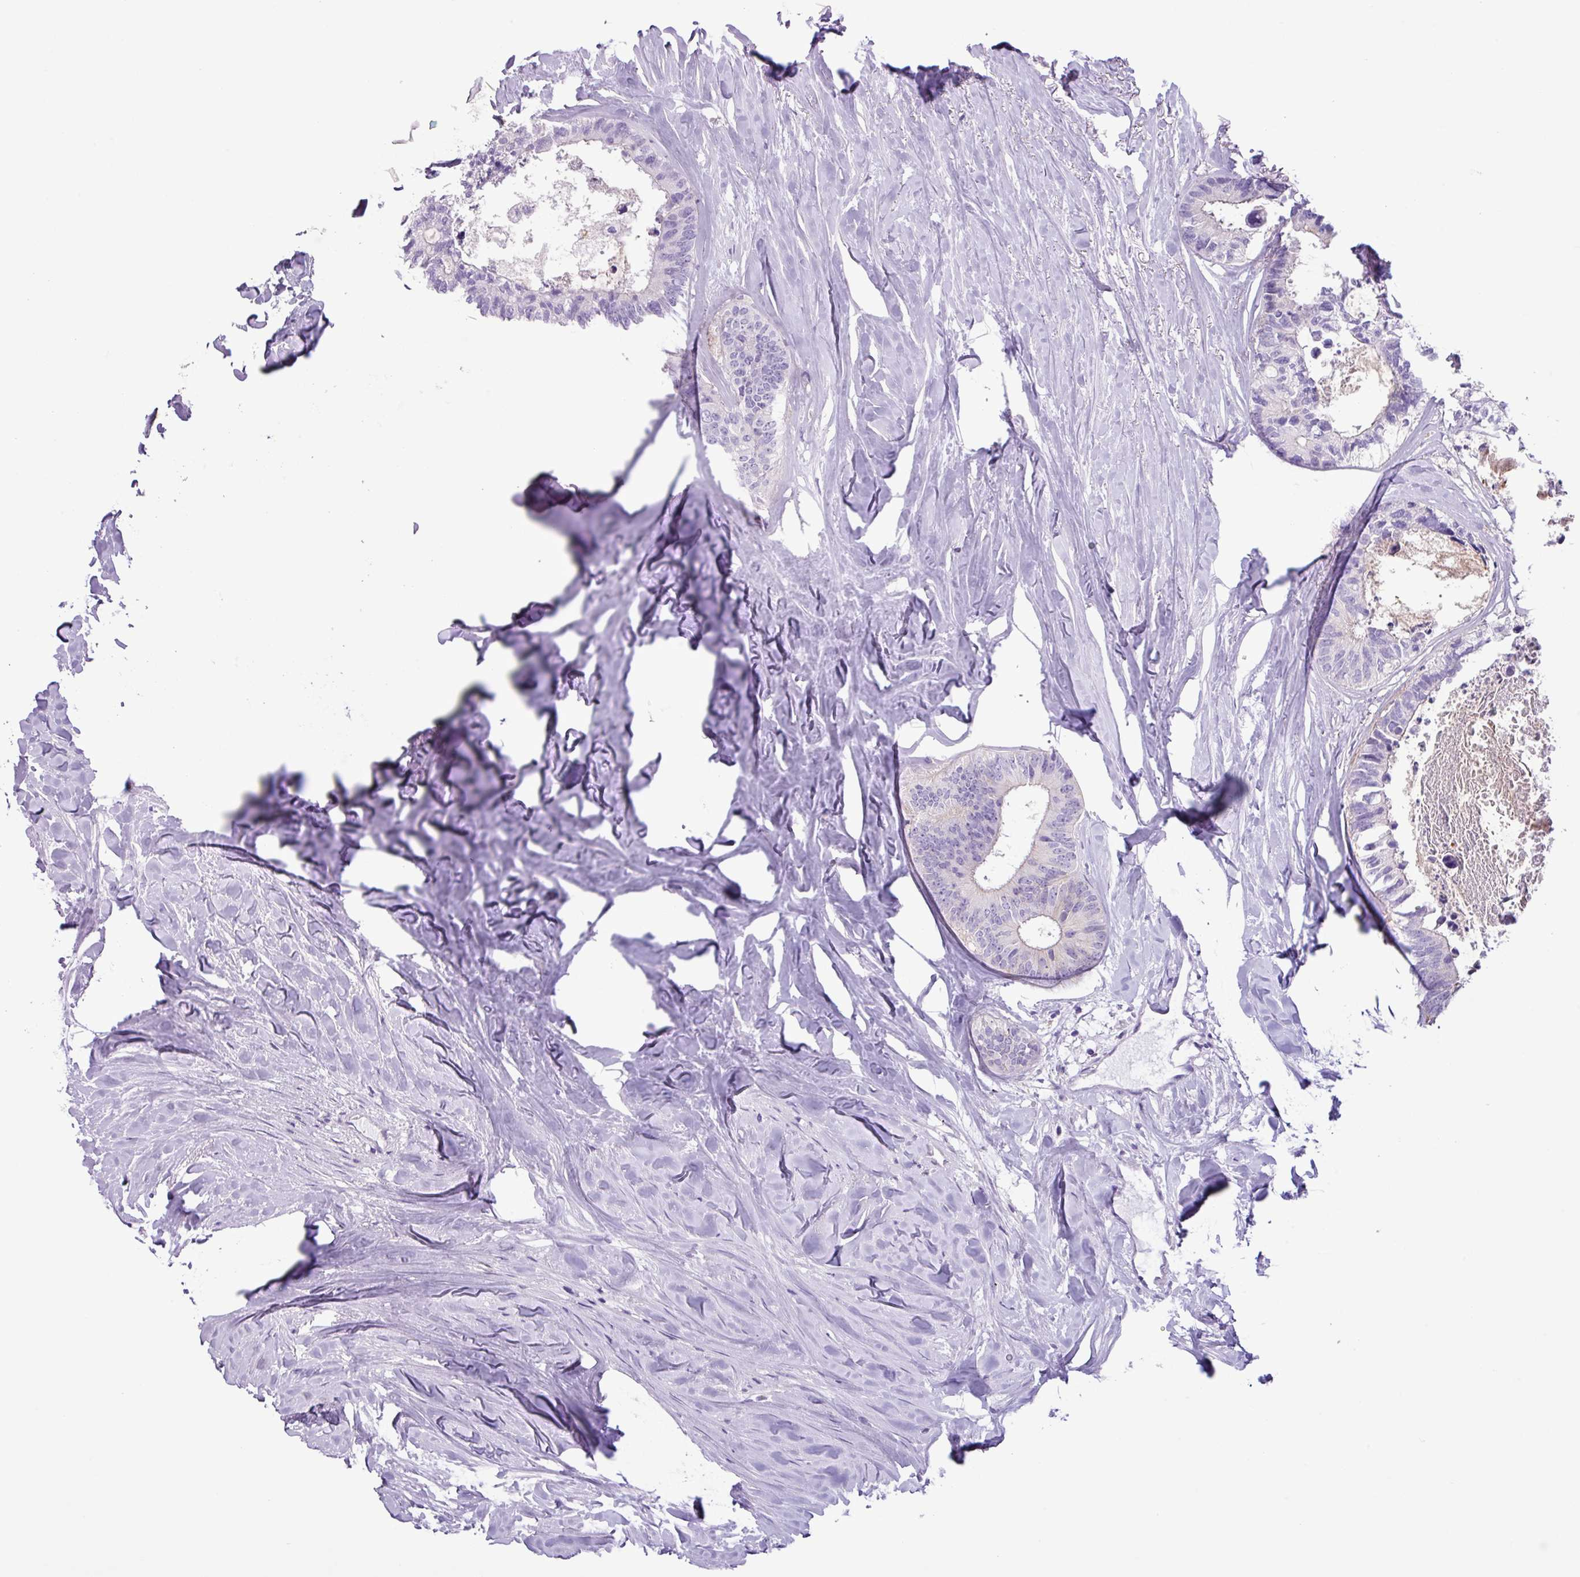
{"staining": {"intensity": "negative", "quantity": "none", "location": "none"}, "tissue": "colorectal cancer", "cell_type": "Tumor cells", "image_type": "cancer", "snomed": [{"axis": "morphology", "description": "Adenocarcinoma, NOS"}, {"axis": "topography", "description": "Colon"}, {"axis": "topography", "description": "Rectum"}], "caption": "The immunohistochemistry photomicrograph has no significant staining in tumor cells of adenocarcinoma (colorectal) tissue.", "gene": "CYSTM1", "patient": {"sex": "male", "age": 57}}